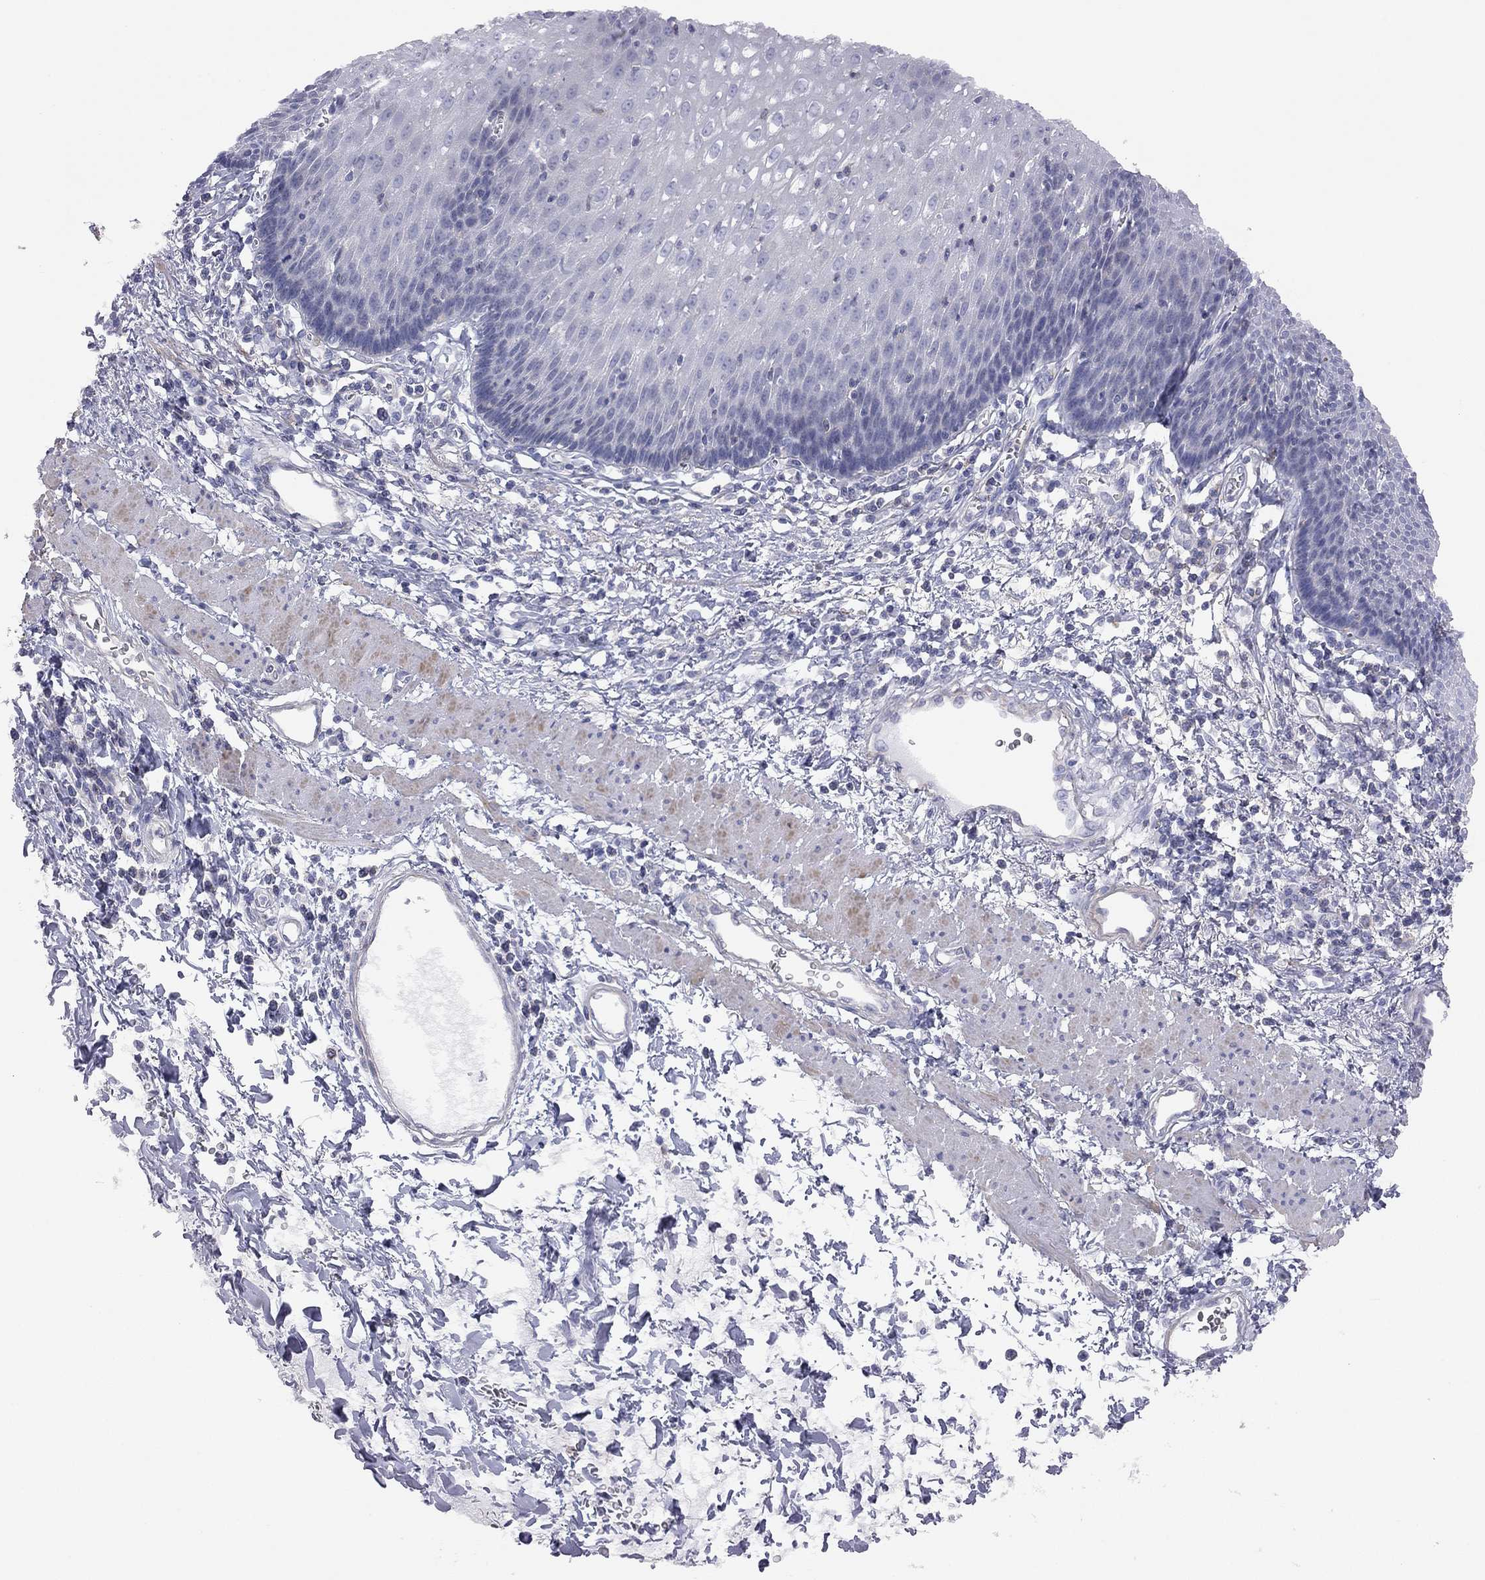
{"staining": {"intensity": "negative", "quantity": "none", "location": "none"}, "tissue": "esophagus", "cell_type": "Squamous epithelial cells", "image_type": "normal", "snomed": [{"axis": "morphology", "description": "Normal tissue, NOS"}, {"axis": "topography", "description": "Esophagus"}], "caption": "This is a image of immunohistochemistry staining of normal esophagus, which shows no expression in squamous epithelial cells. (DAB (3,3'-diaminobenzidine) IHC with hematoxylin counter stain).", "gene": "ADCYAP1", "patient": {"sex": "male", "age": 57}}